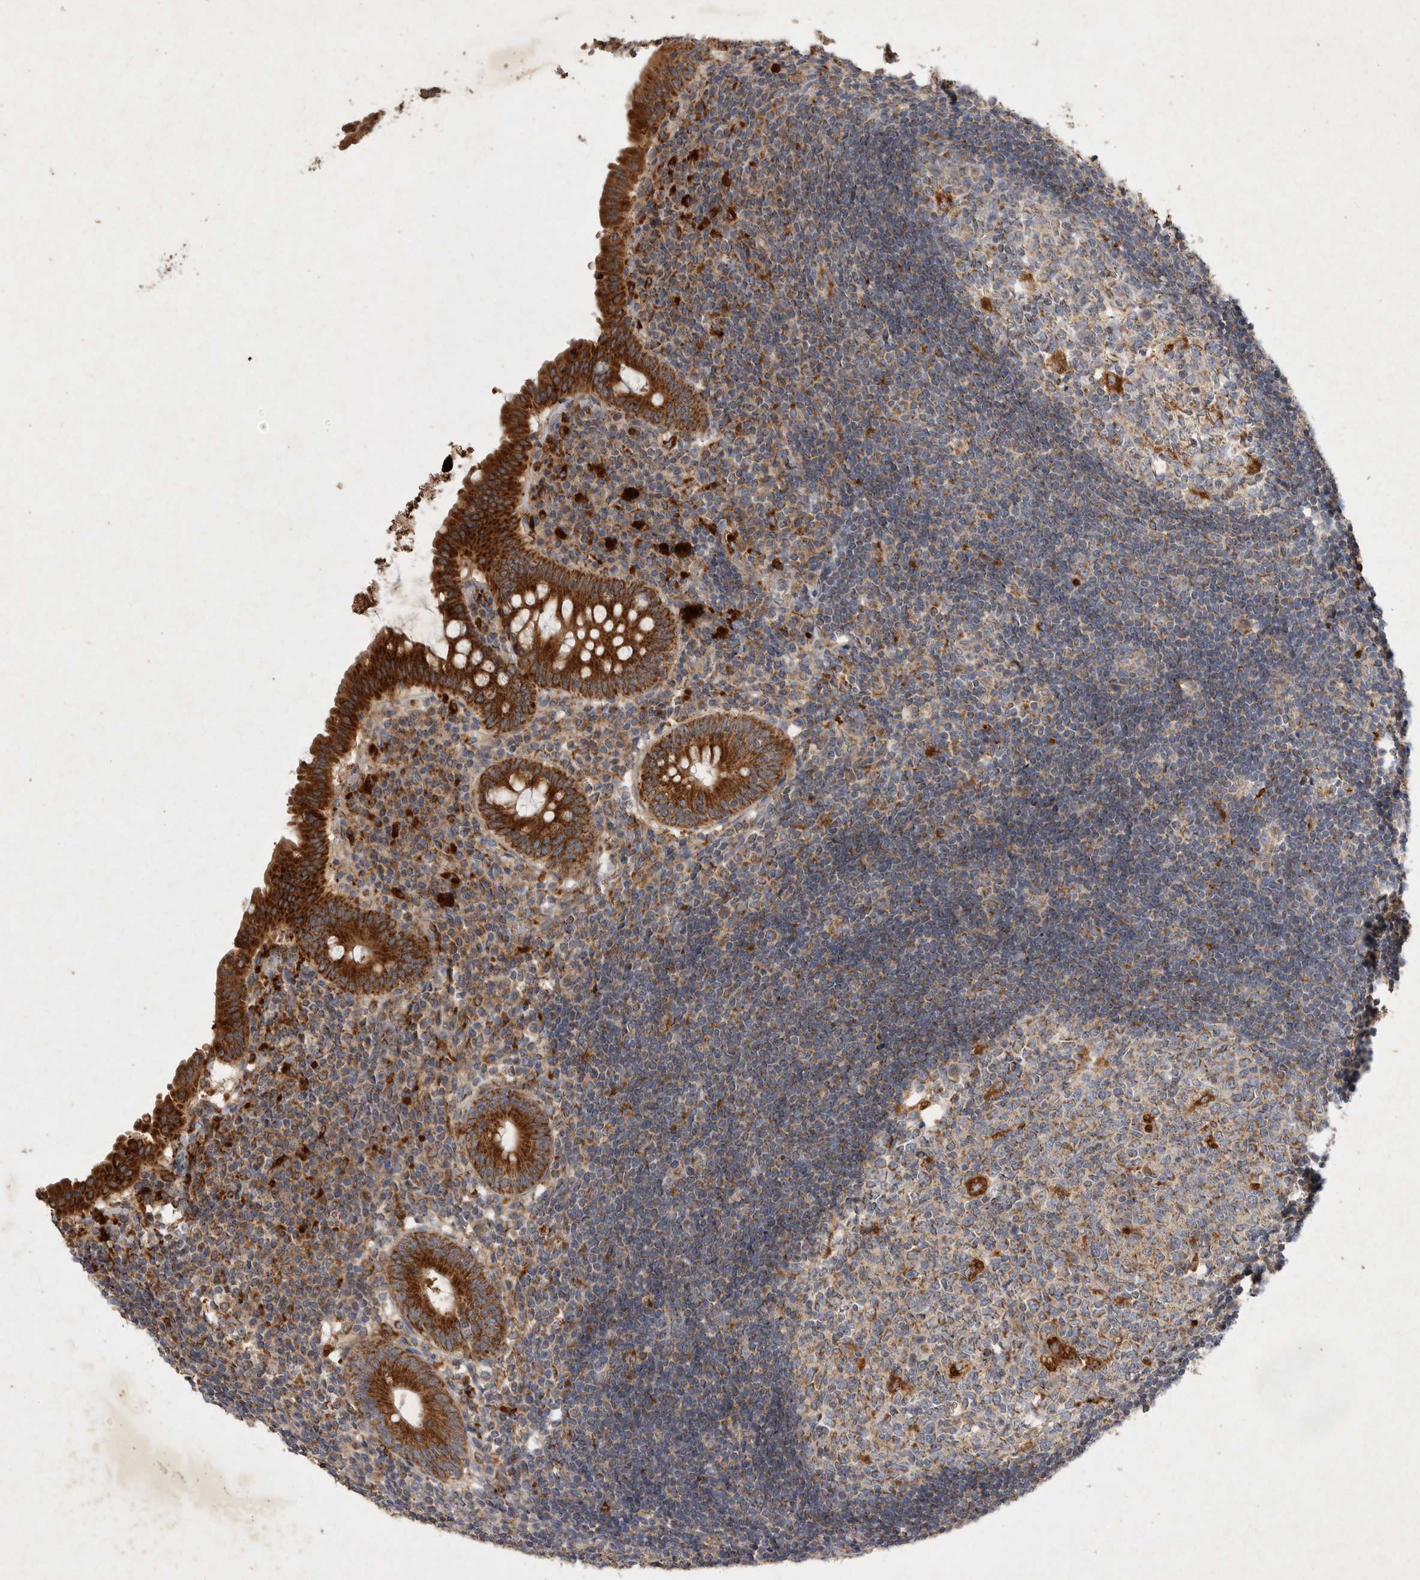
{"staining": {"intensity": "strong", "quantity": ">75%", "location": "cytoplasmic/membranous"}, "tissue": "appendix", "cell_type": "Glandular cells", "image_type": "normal", "snomed": [{"axis": "morphology", "description": "Normal tissue, NOS"}, {"axis": "topography", "description": "Appendix"}], "caption": "Immunohistochemistry (DAB) staining of unremarkable appendix shows strong cytoplasmic/membranous protein expression in approximately >75% of glandular cells. The staining was performed using DAB (3,3'-diaminobenzidine) to visualize the protein expression in brown, while the nuclei were stained in blue with hematoxylin (Magnification: 20x).", "gene": "MRPL41", "patient": {"sex": "female", "age": 54}}